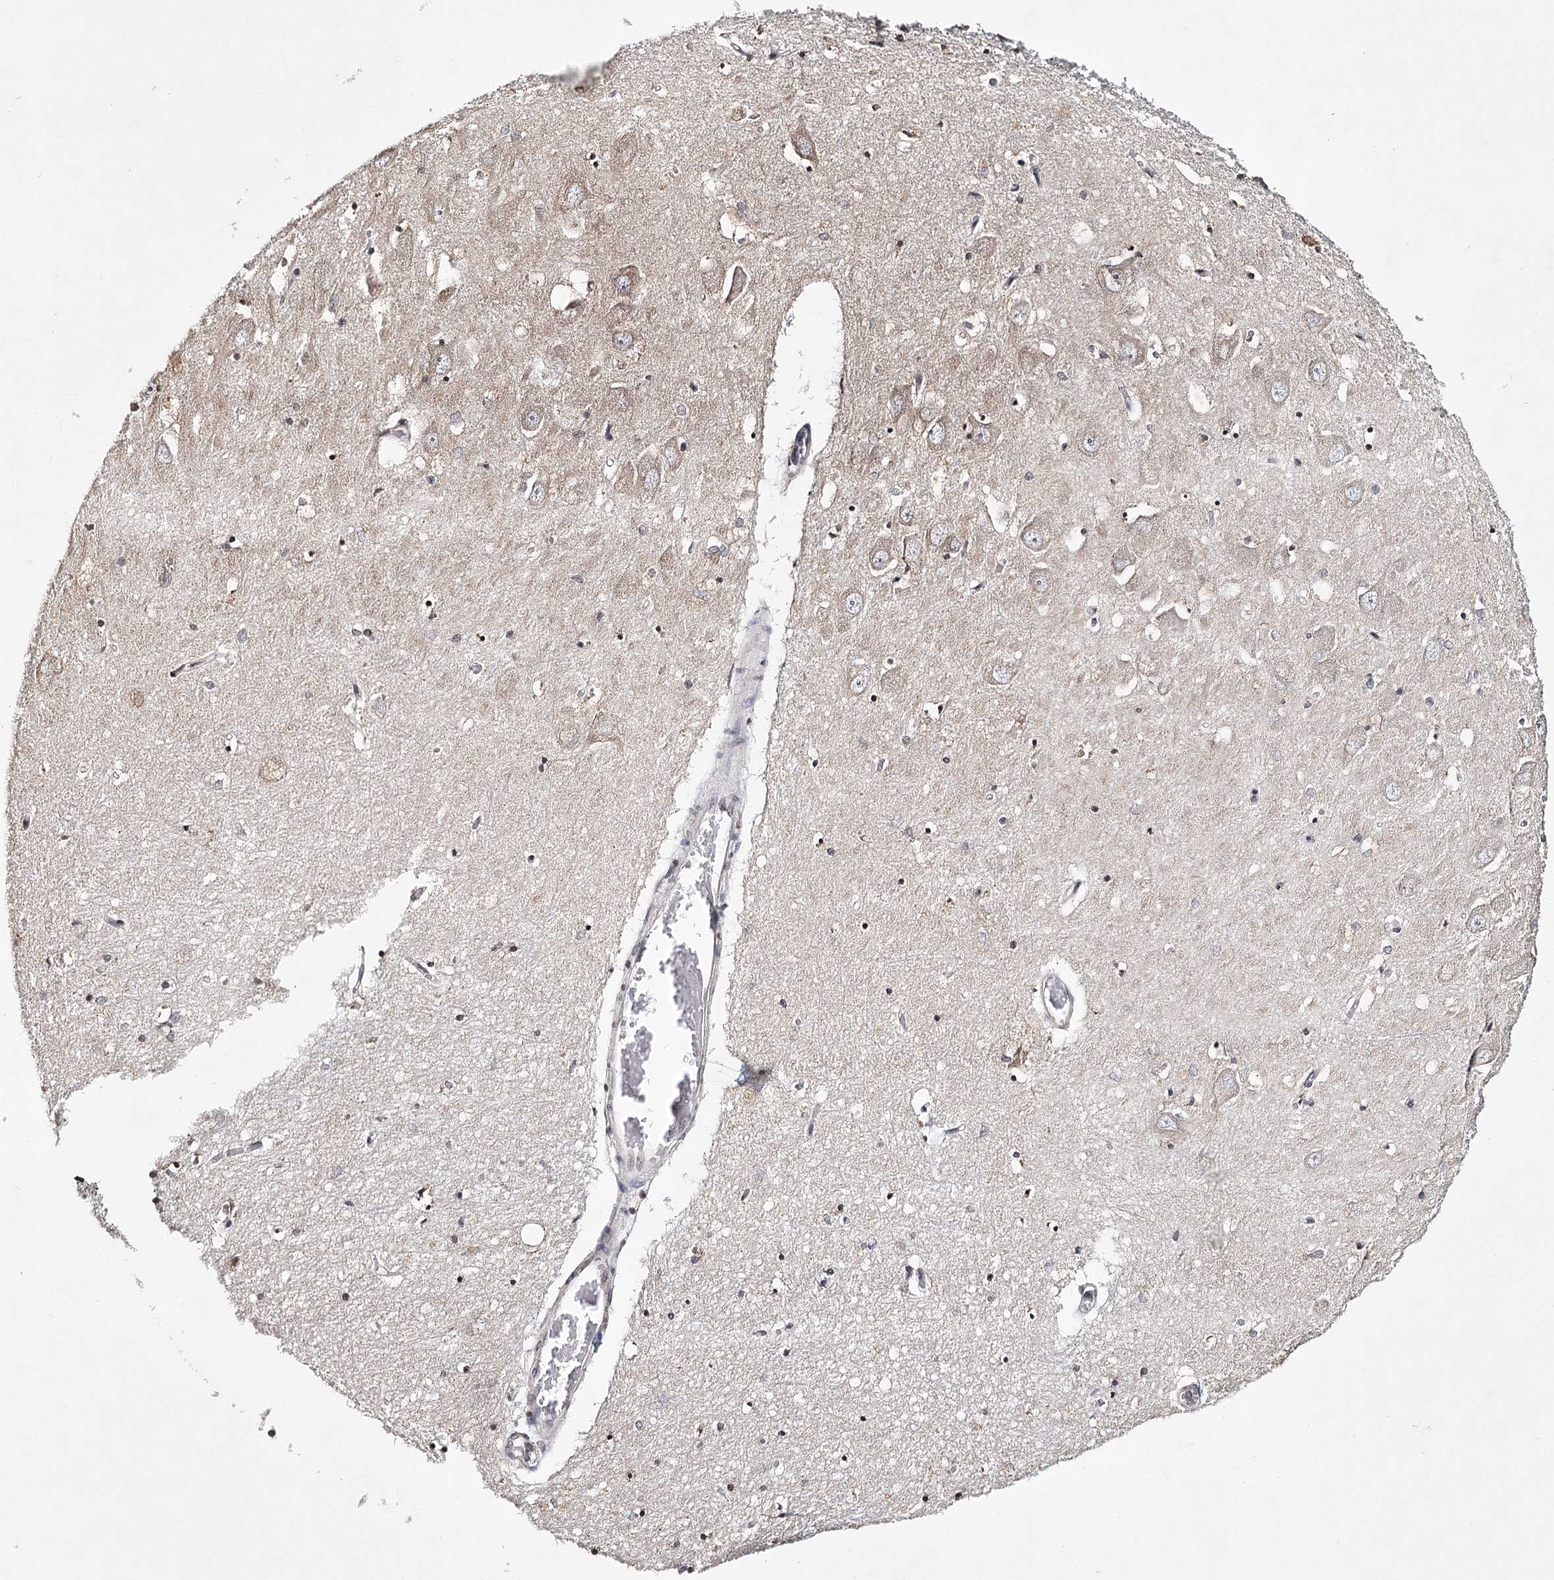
{"staining": {"intensity": "weak", "quantity": "<25%", "location": "cytoplasmic/membranous"}, "tissue": "hippocampus", "cell_type": "Glial cells", "image_type": "normal", "snomed": [{"axis": "morphology", "description": "Normal tissue, NOS"}, {"axis": "topography", "description": "Hippocampus"}], "caption": "Histopathology image shows no protein positivity in glial cells of unremarkable hippocampus. (Stains: DAB immunohistochemistry with hematoxylin counter stain, Microscopy: brightfield microscopy at high magnification).", "gene": "ICOS", "patient": {"sex": "male", "age": 70}}